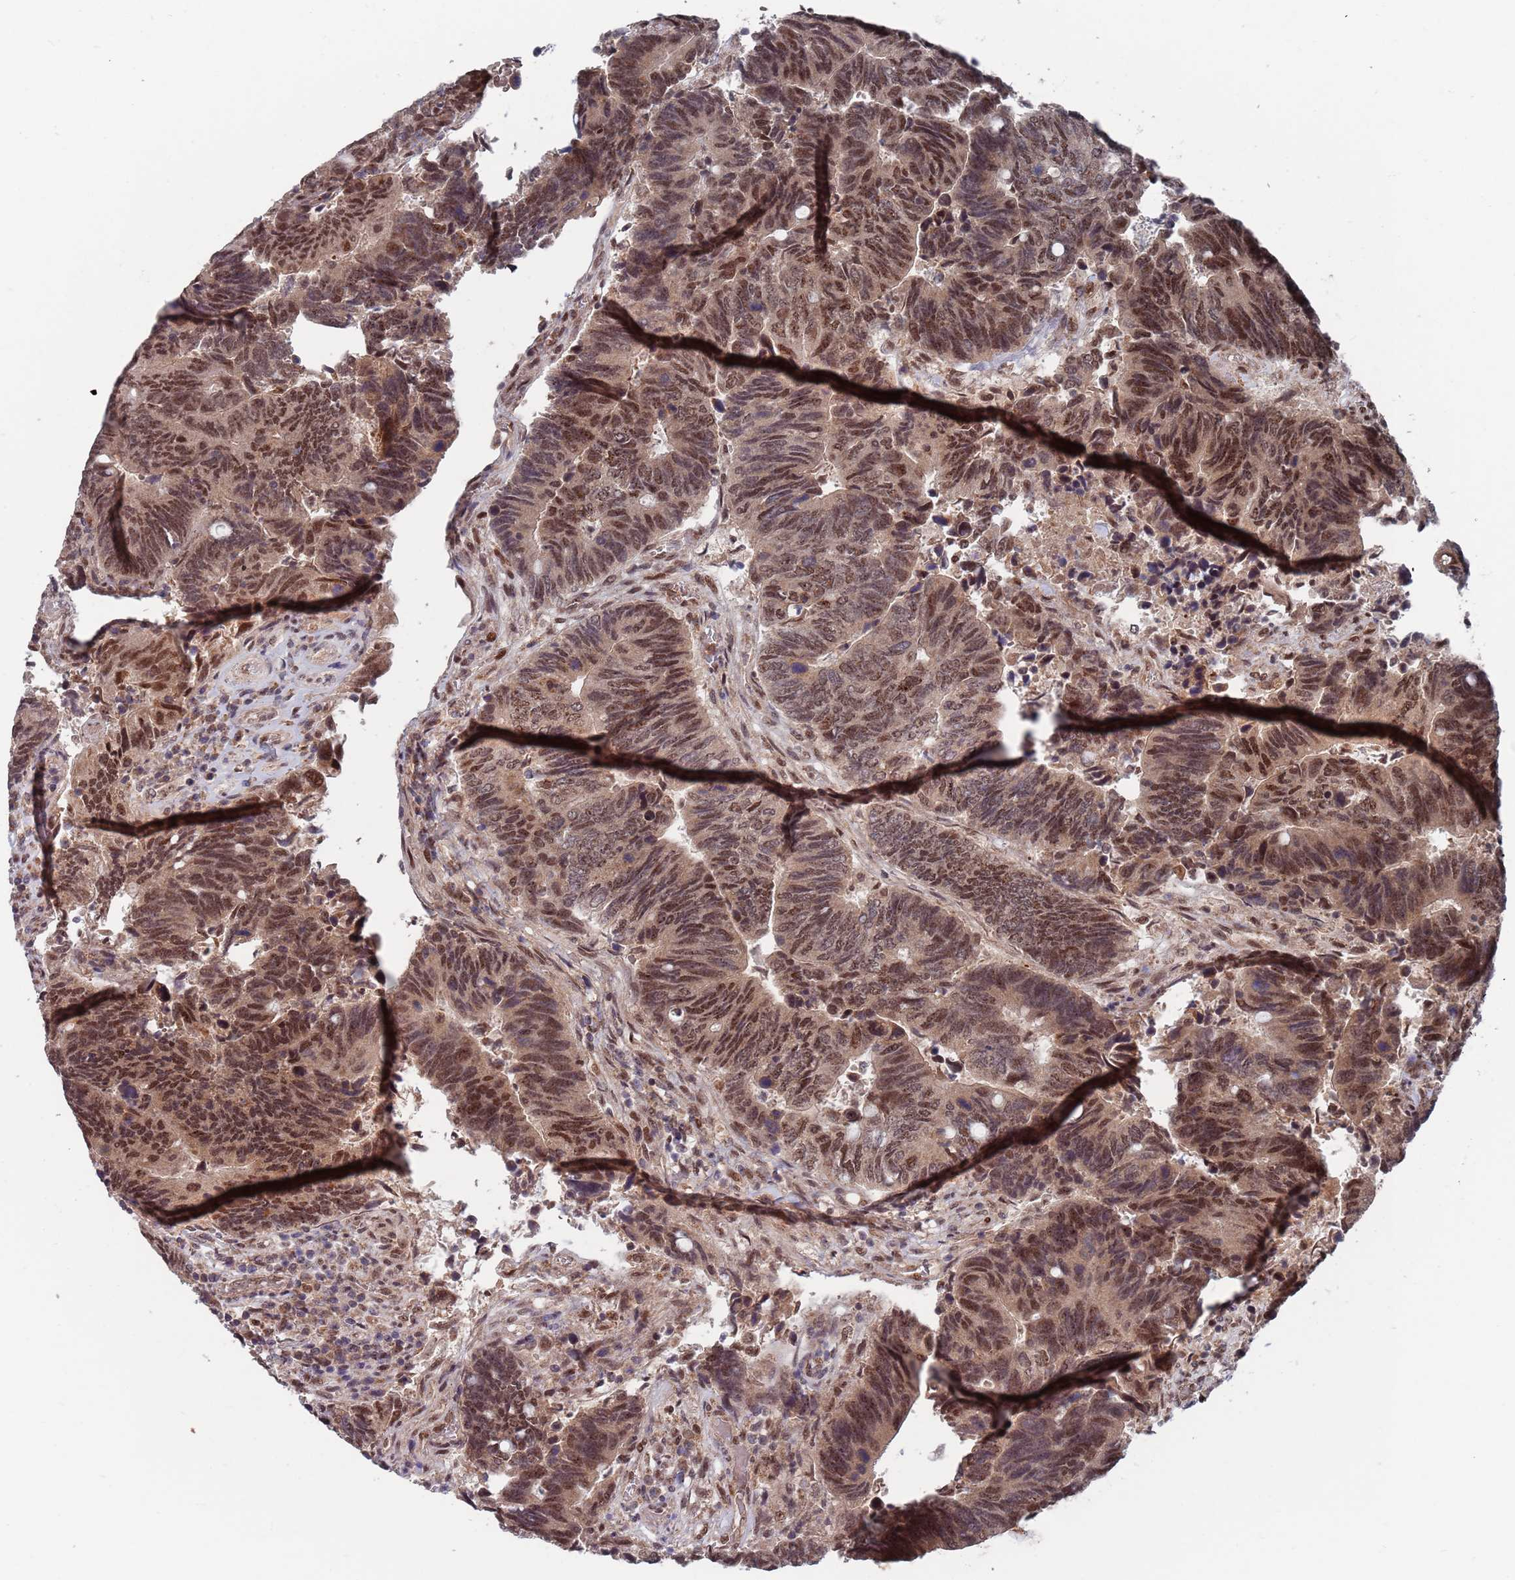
{"staining": {"intensity": "moderate", "quantity": ">75%", "location": "nuclear"}, "tissue": "colorectal cancer", "cell_type": "Tumor cells", "image_type": "cancer", "snomed": [{"axis": "morphology", "description": "Adenocarcinoma, NOS"}, {"axis": "topography", "description": "Colon"}], "caption": "Immunohistochemical staining of colorectal cancer reveals medium levels of moderate nuclear staining in about >75% of tumor cells.", "gene": "RPP25", "patient": {"sex": "male", "age": 87}}